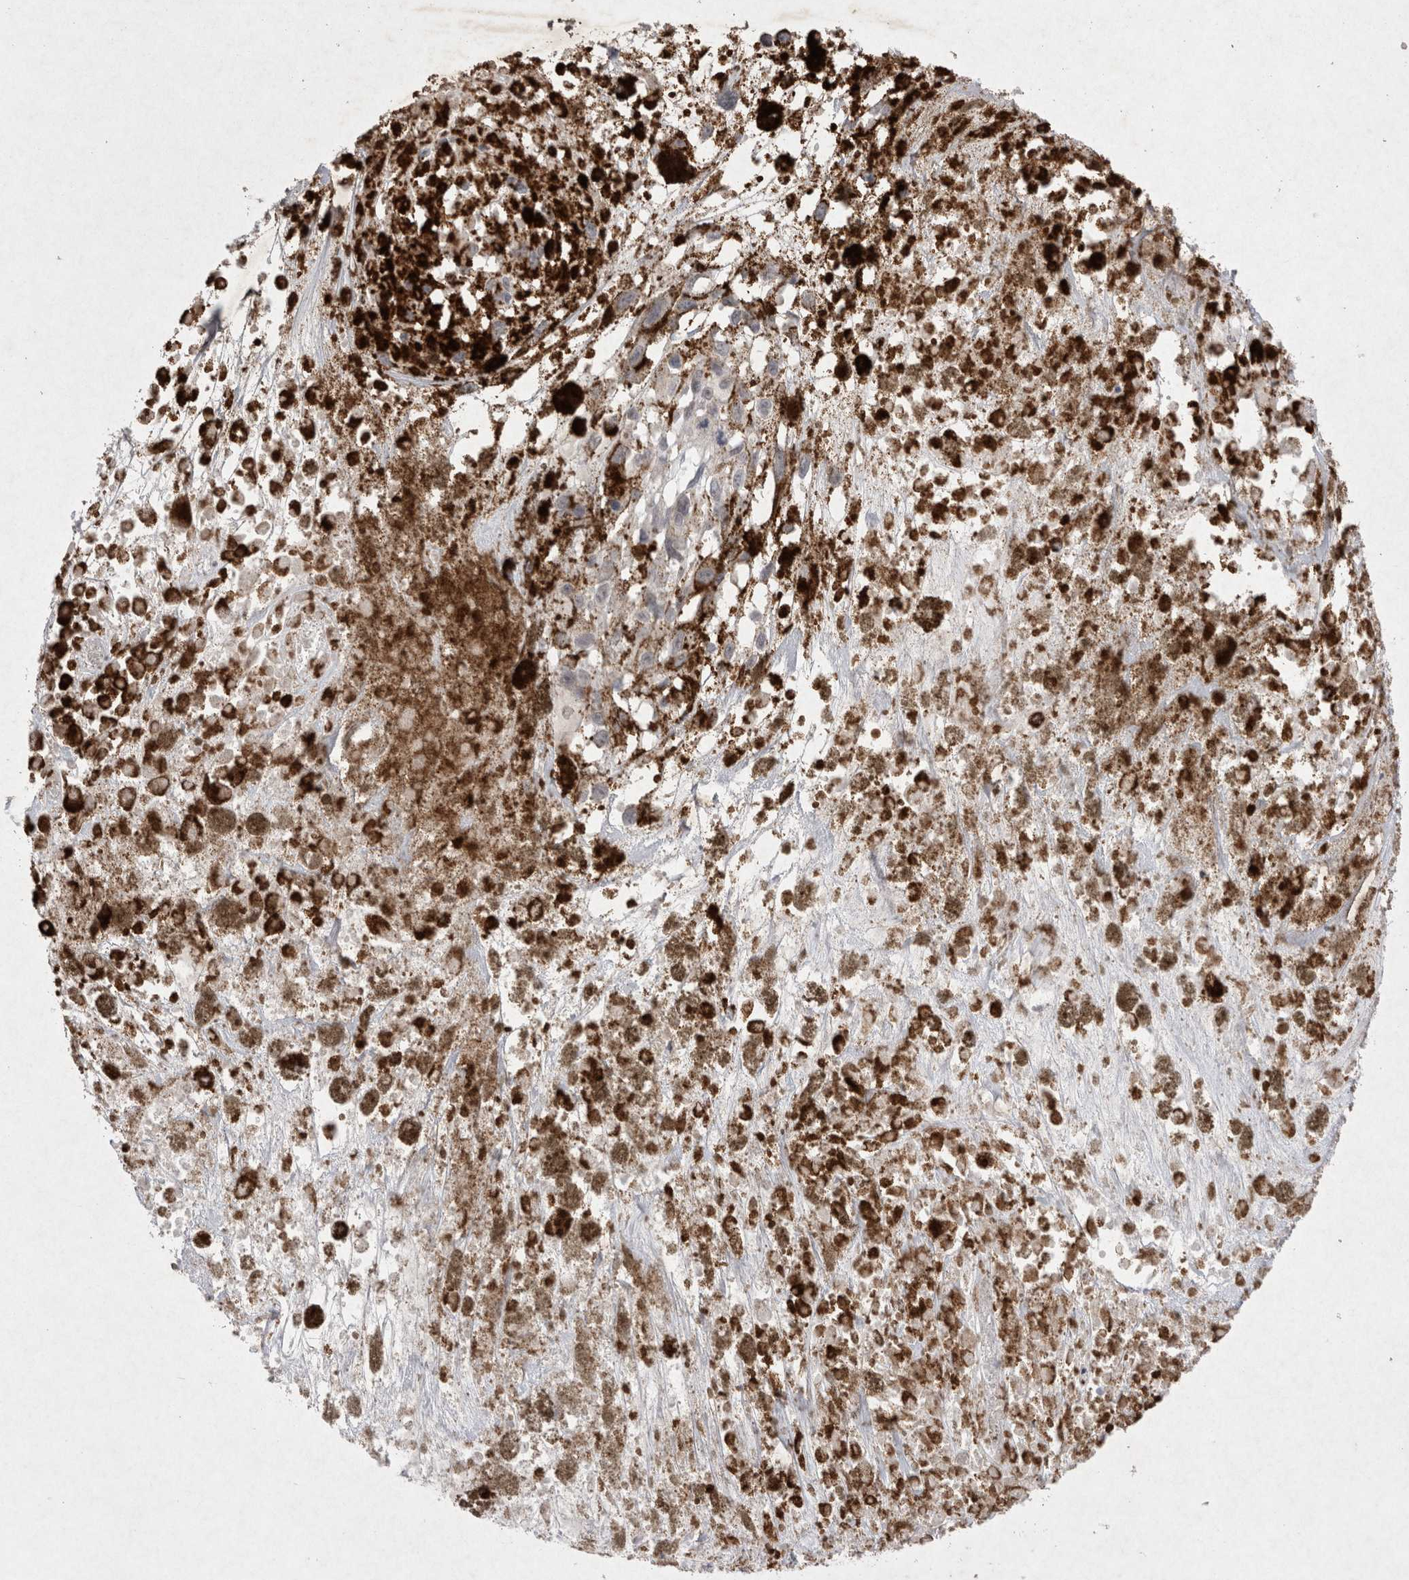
{"staining": {"intensity": "negative", "quantity": "none", "location": "none"}, "tissue": "melanoma", "cell_type": "Tumor cells", "image_type": "cancer", "snomed": [{"axis": "morphology", "description": "Malignant melanoma, Metastatic site"}, {"axis": "topography", "description": "Lymph node"}], "caption": "Immunohistochemical staining of human melanoma displays no significant expression in tumor cells.", "gene": "LYVE1", "patient": {"sex": "male", "age": 59}}